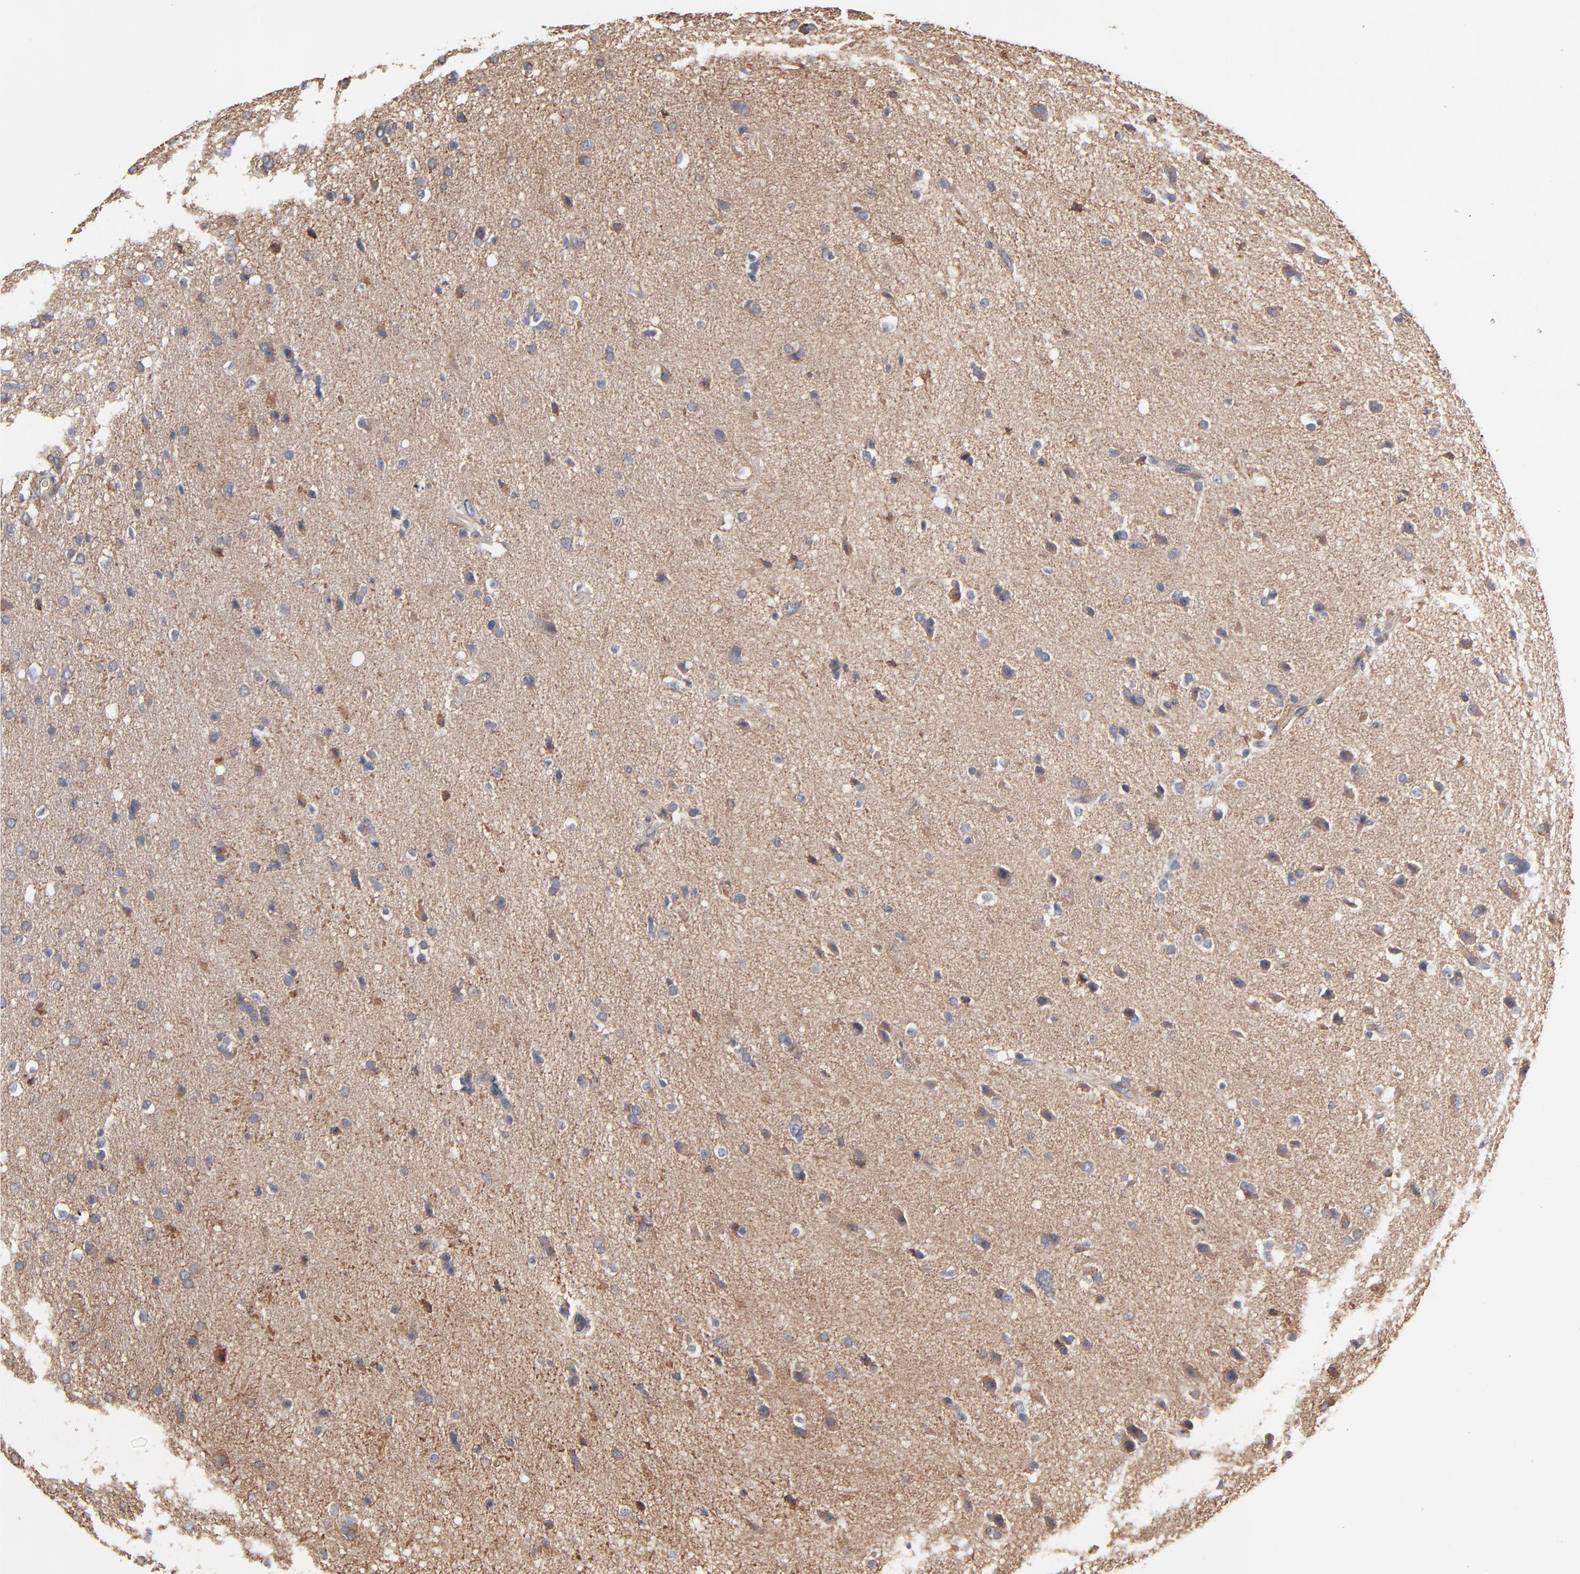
{"staining": {"intensity": "moderate", "quantity": "25%-75%", "location": "cytoplasmic/membranous"}, "tissue": "glioma", "cell_type": "Tumor cells", "image_type": "cancer", "snomed": [{"axis": "morphology", "description": "Glioma, malignant, High grade"}, {"axis": "topography", "description": "Brain"}], "caption": "The histopathology image displays immunohistochemical staining of glioma. There is moderate cytoplasmic/membranous expression is seen in approximately 25%-75% of tumor cells.", "gene": "ARMT1", "patient": {"sex": "male", "age": 33}}